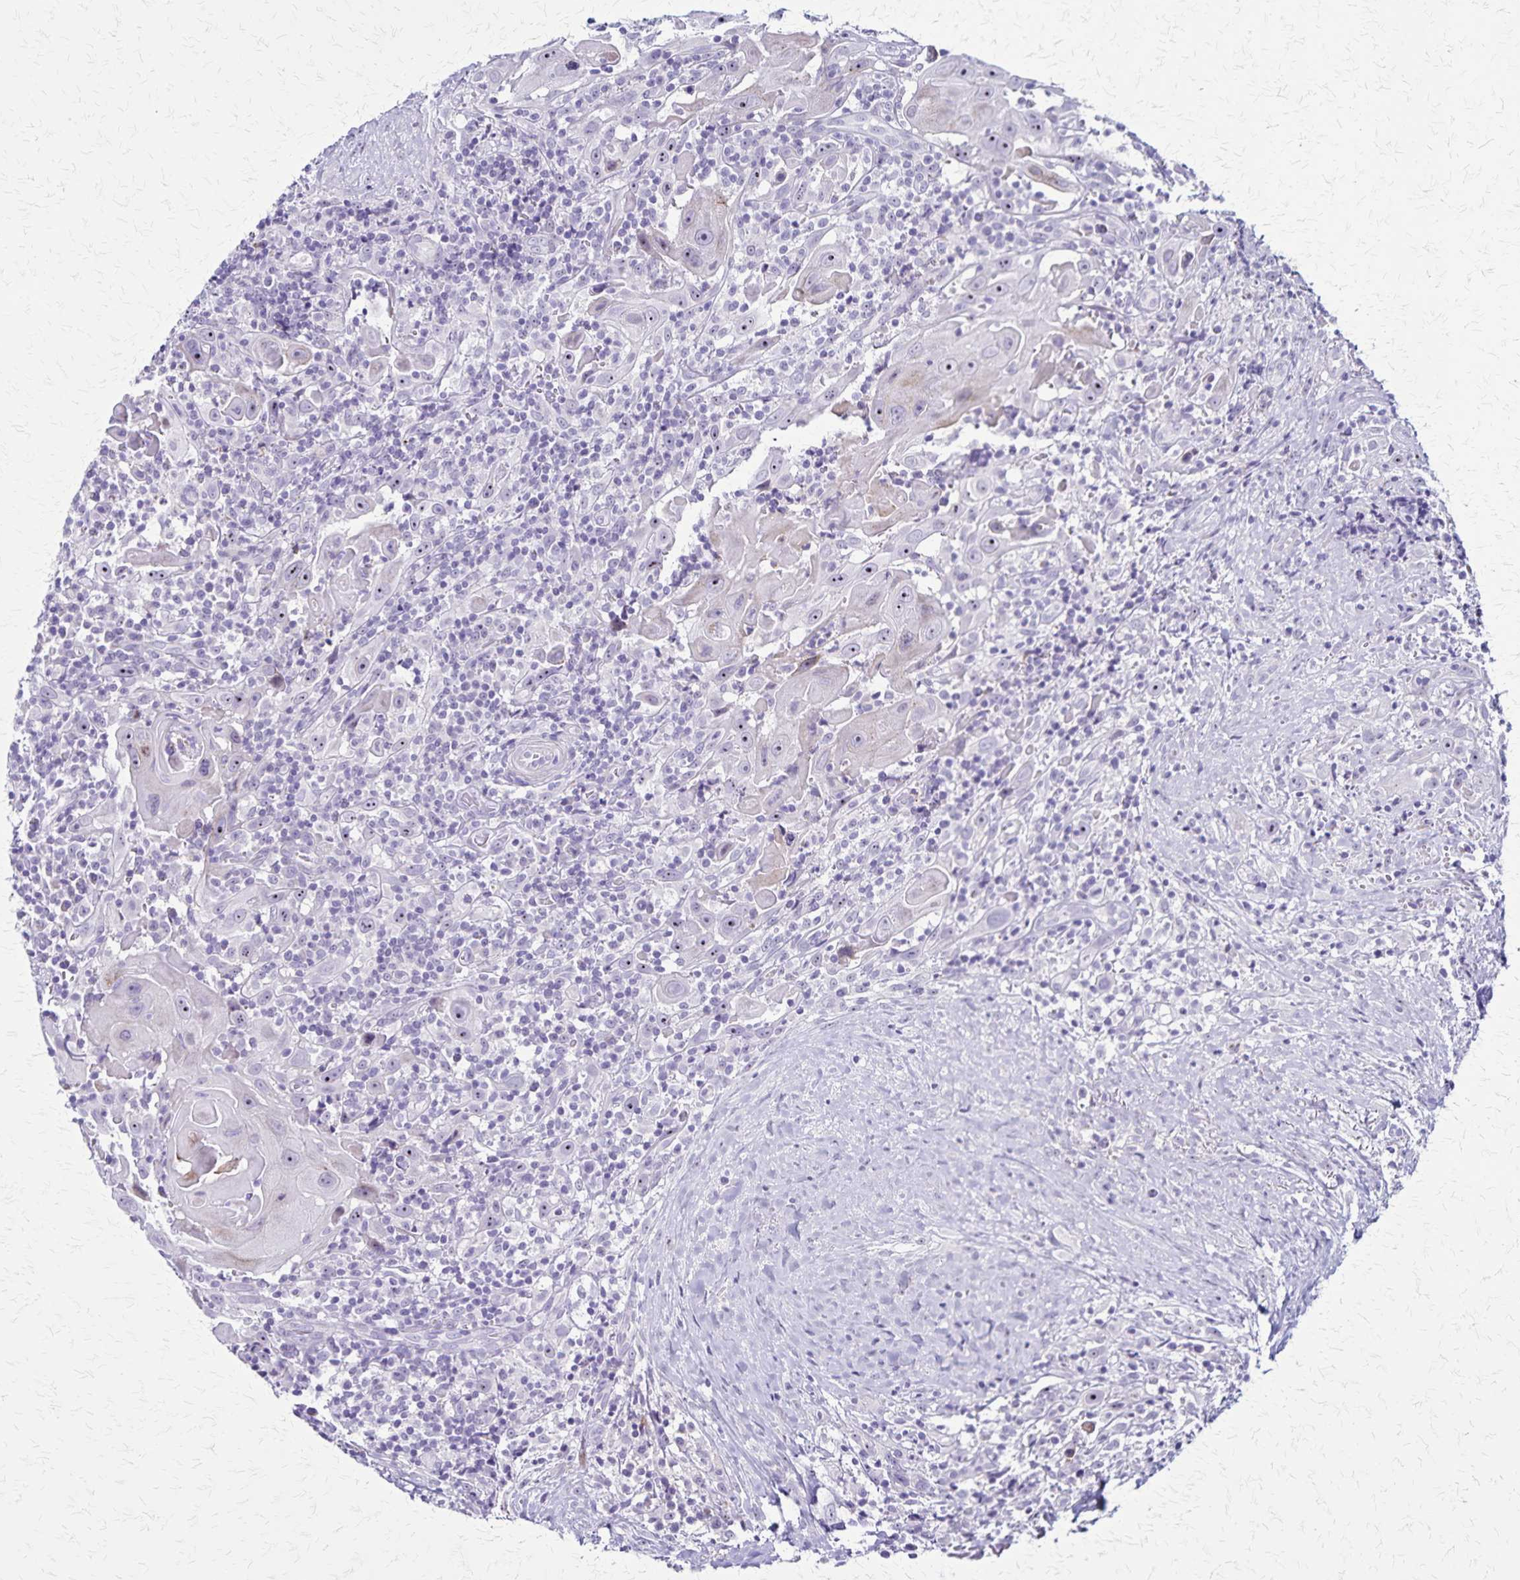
{"staining": {"intensity": "negative", "quantity": "none", "location": "none"}, "tissue": "head and neck cancer", "cell_type": "Tumor cells", "image_type": "cancer", "snomed": [{"axis": "morphology", "description": "Squamous cell carcinoma, NOS"}, {"axis": "topography", "description": "Head-Neck"}], "caption": "High power microscopy photomicrograph of an immunohistochemistry image of head and neck squamous cell carcinoma, revealing no significant staining in tumor cells.", "gene": "OR51B5", "patient": {"sex": "female", "age": 95}}